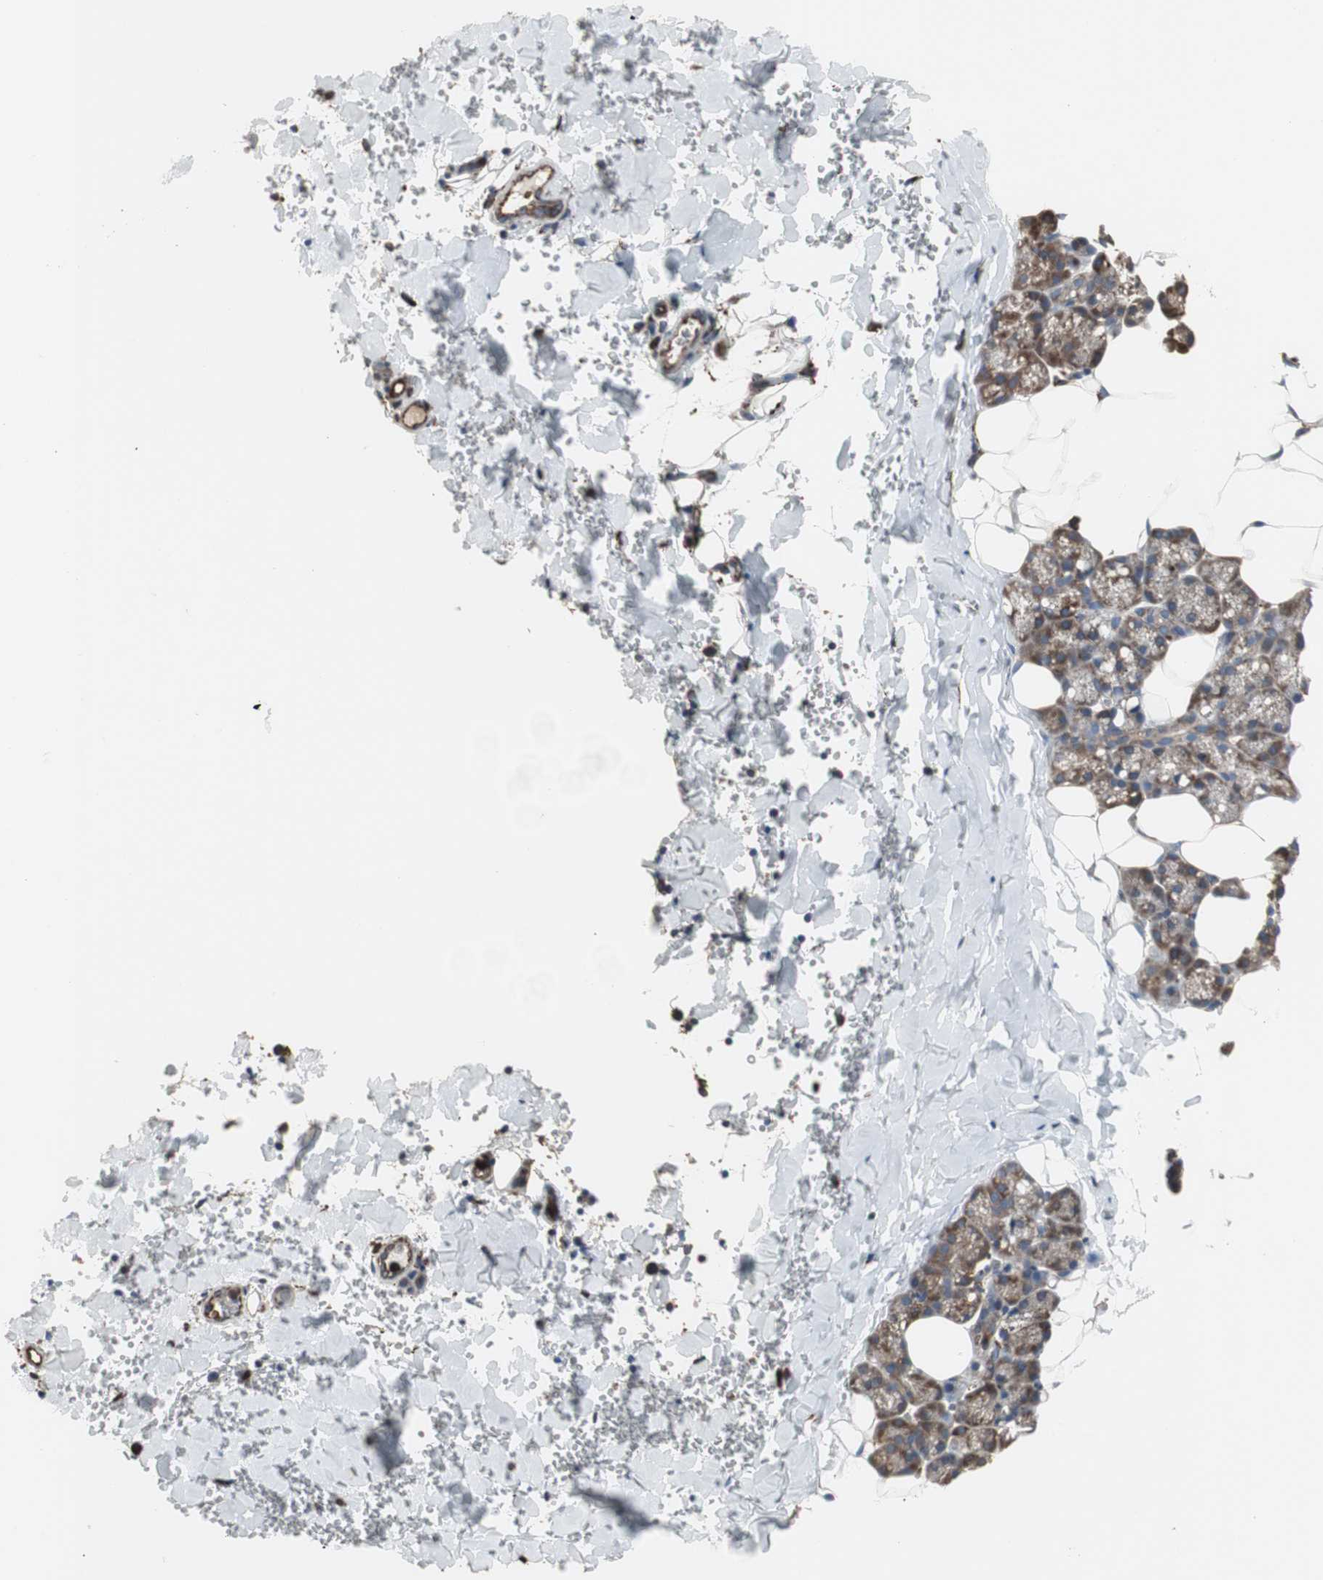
{"staining": {"intensity": "moderate", "quantity": "25%-75%", "location": "cytoplasmic/membranous"}, "tissue": "salivary gland", "cell_type": "Glandular cells", "image_type": "normal", "snomed": [{"axis": "morphology", "description": "Normal tissue, NOS"}, {"axis": "topography", "description": "Lymph node"}, {"axis": "topography", "description": "Salivary gland"}], "caption": "An image of salivary gland stained for a protein reveals moderate cytoplasmic/membranous brown staining in glandular cells. (Stains: DAB in brown, nuclei in blue, Microscopy: brightfield microscopy at high magnification).", "gene": "CALU", "patient": {"sex": "male", "age": 8}}